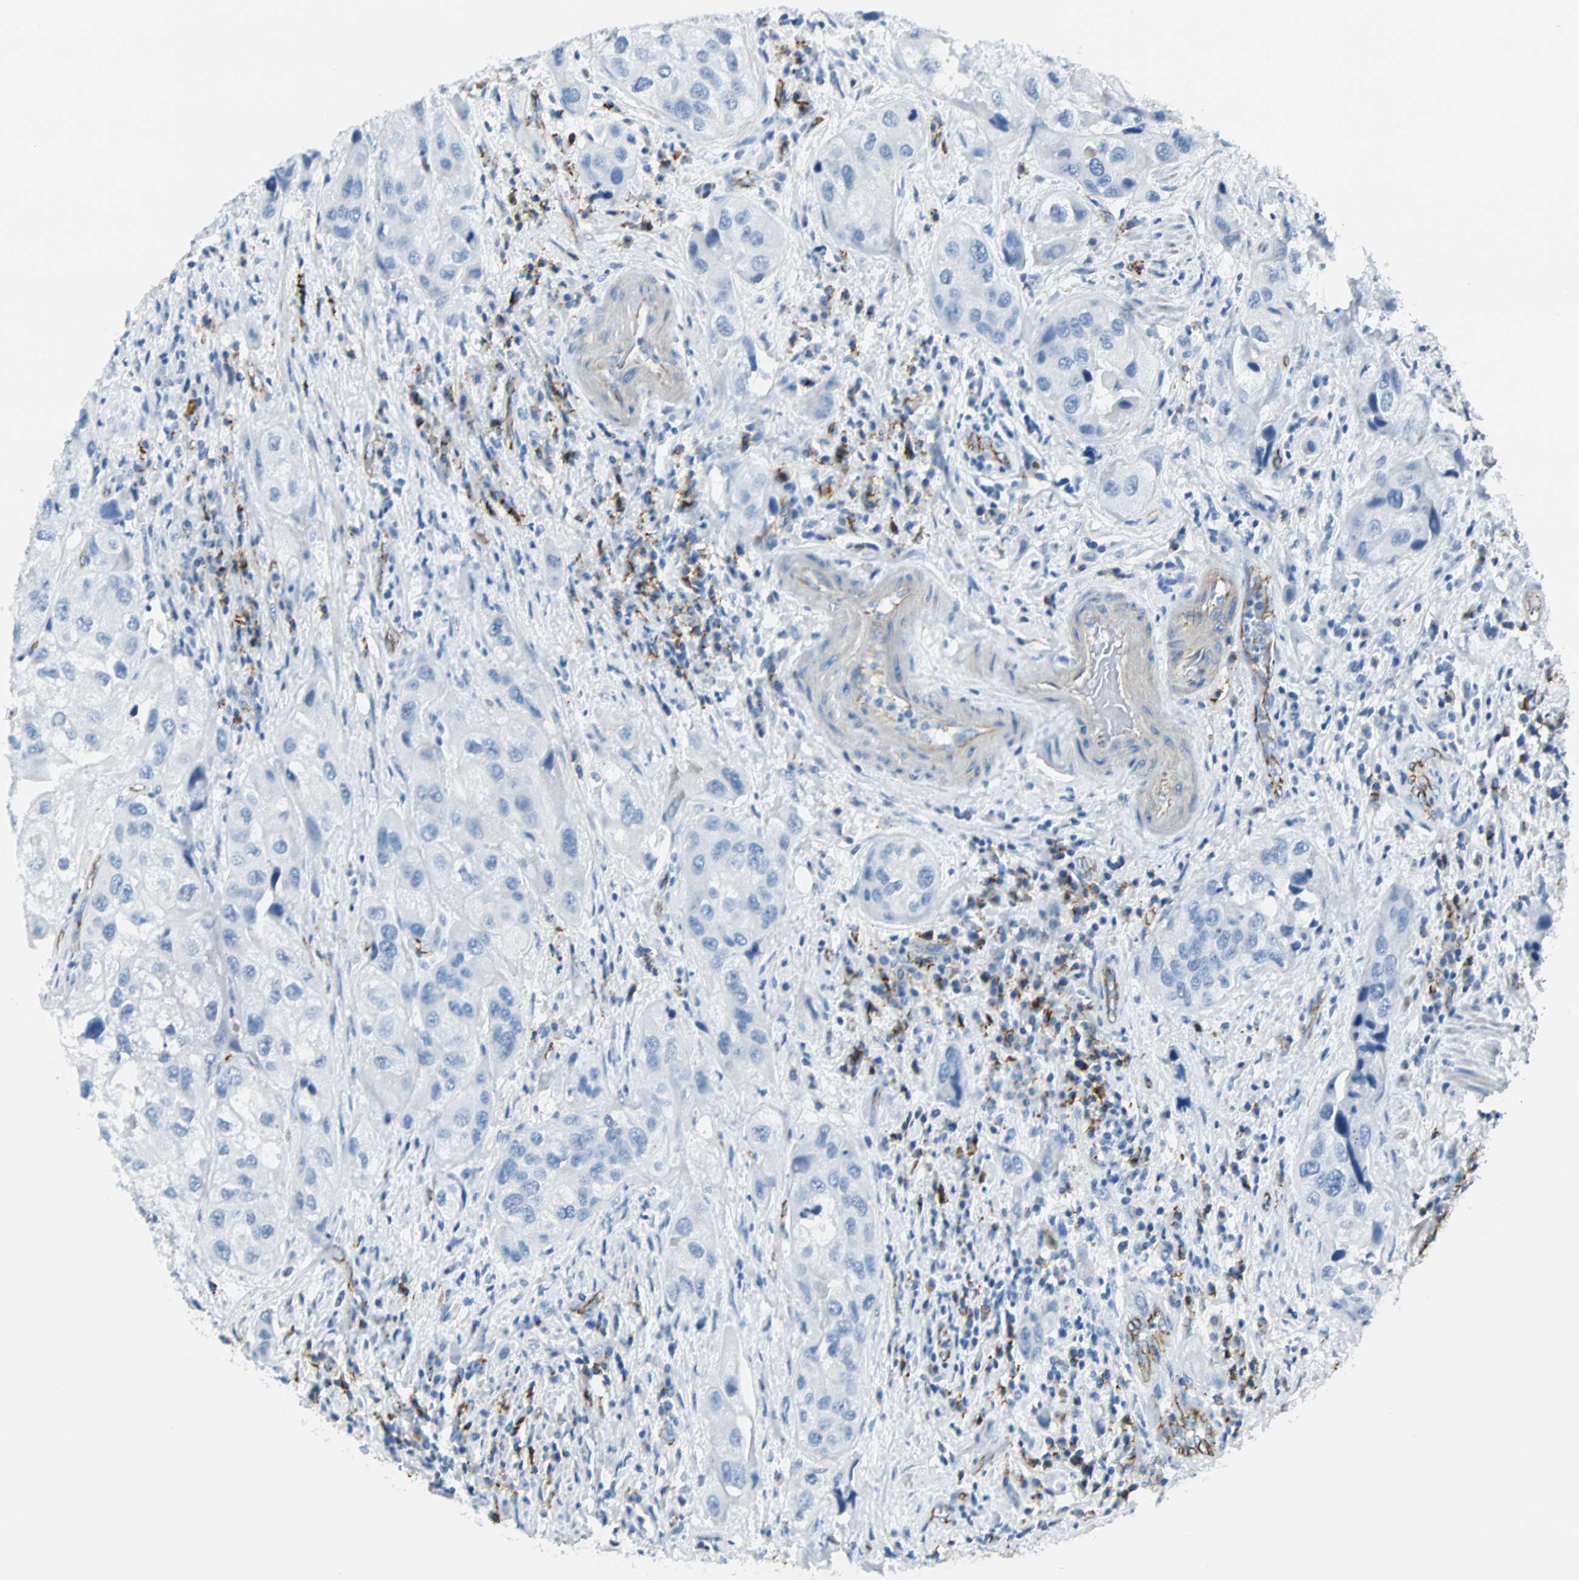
{"staining": {"intensity": "negative", "quantity": "none", "location": "none"}, "tissue": "urothelial cancer", "cell_type": "Tumor cells", "image_type": "cancer", "snomed": [{"axis": "morphology", "description": "Urothelial carcinoma, High grade"}, {"axis": "topography", "description": "Urinary bladder"}], "caption": "There is no significant expression in tumor cells of urothelial cancer.", "gene": "VPS9D1", "patient": {"sex": "female", "age": 64}}